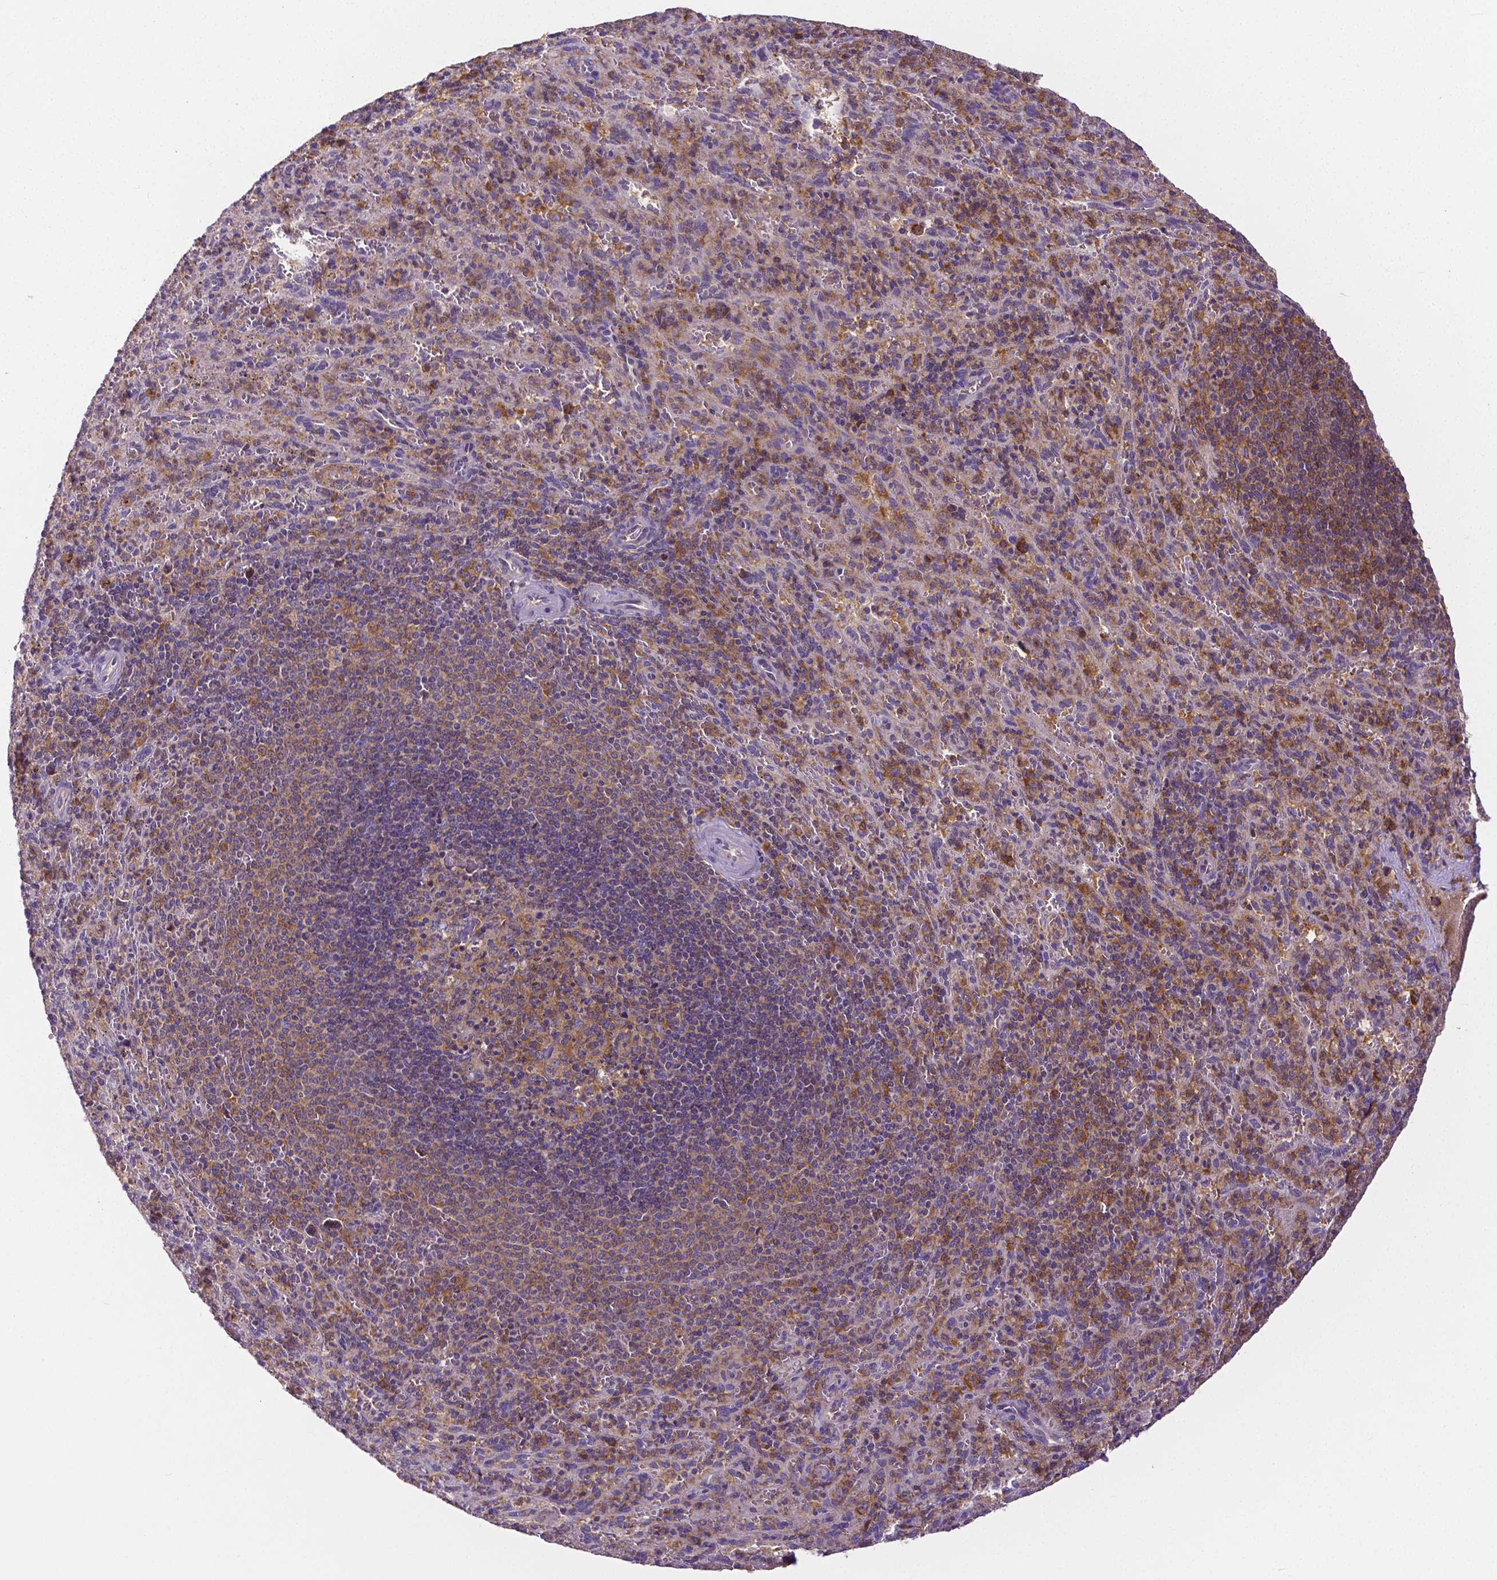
{"staining": {"intensity": "moderate", "quantity": "25%-75%", "location": "cytoplasmic/membranous"}, "tissue": "spleen", "cell_type": "Cells in red pulp", "image_type": "normal", "snomed": [{"axis": "morphology", "description": "Normal tissue, NOS"}, {"axis": "topography", "description": "Spleen"}], "caption": "Immunohistochemical staining of unremarkable spleen exhibits 25%-75% levels of moderate cytoplasmic/membranous protein staining in approximately 25%-75% of cells in red pulp.", "gene": "DICER1", "patient": {"sex": "male", "age": 57}}